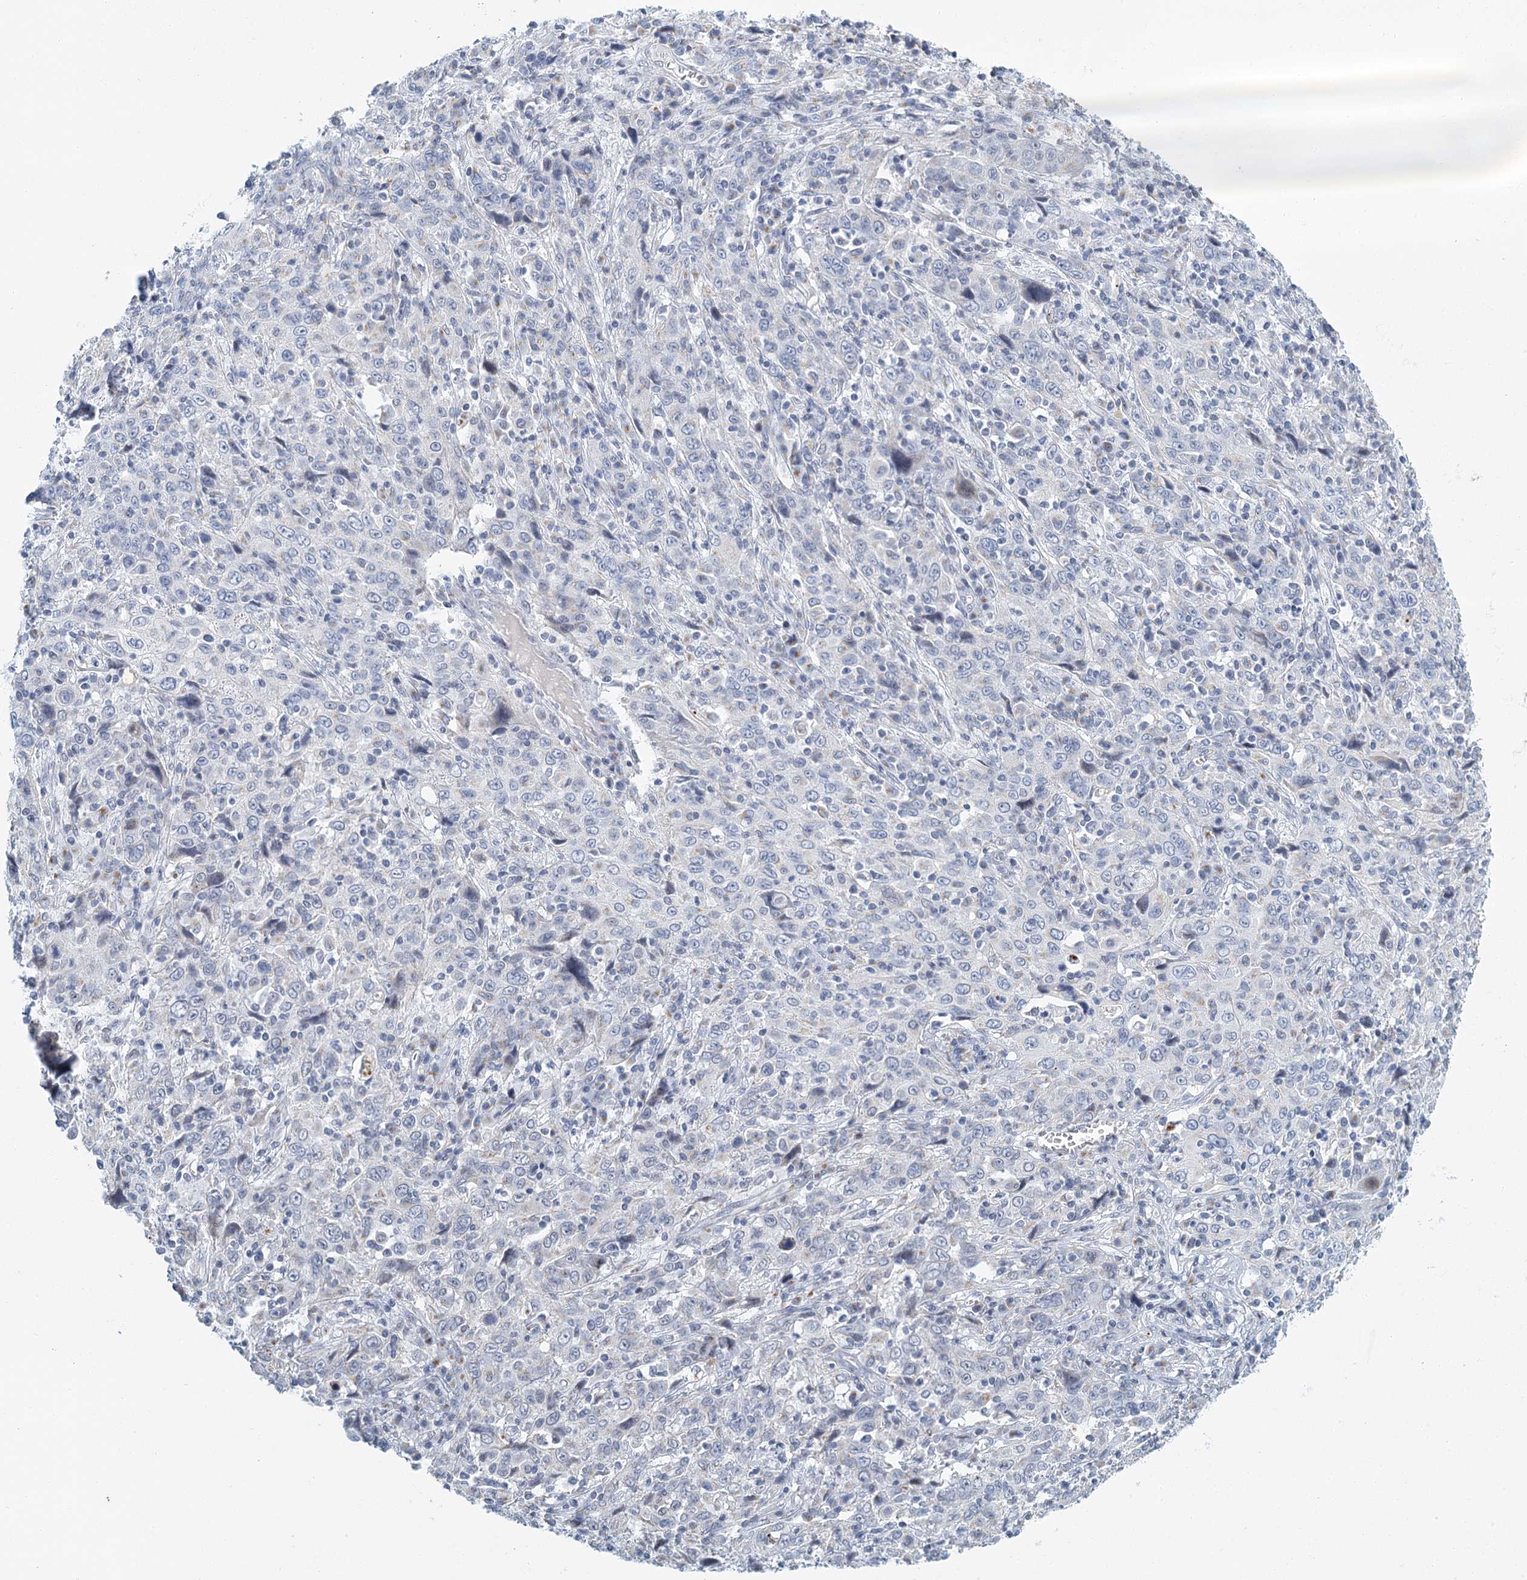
{"staining": {"intensity": "negative", "quantity": "none", "location": "none"}, "tissue": "cervical cancer", "cell_type": "Tumor cells", "image_type": "cancer", "snomed": [{"axis": "morphology", "description": "Squamous cell carcinoma, NOS"}, {"axis": "topography", "description": "Cervix"}], "caption": "An IHC micrograph of cervical cancer is shown. There is no staining in tumor cells of cervical cancer.", "gene": "ZNF527", "patient": {"sex": "female", "age": 46}}